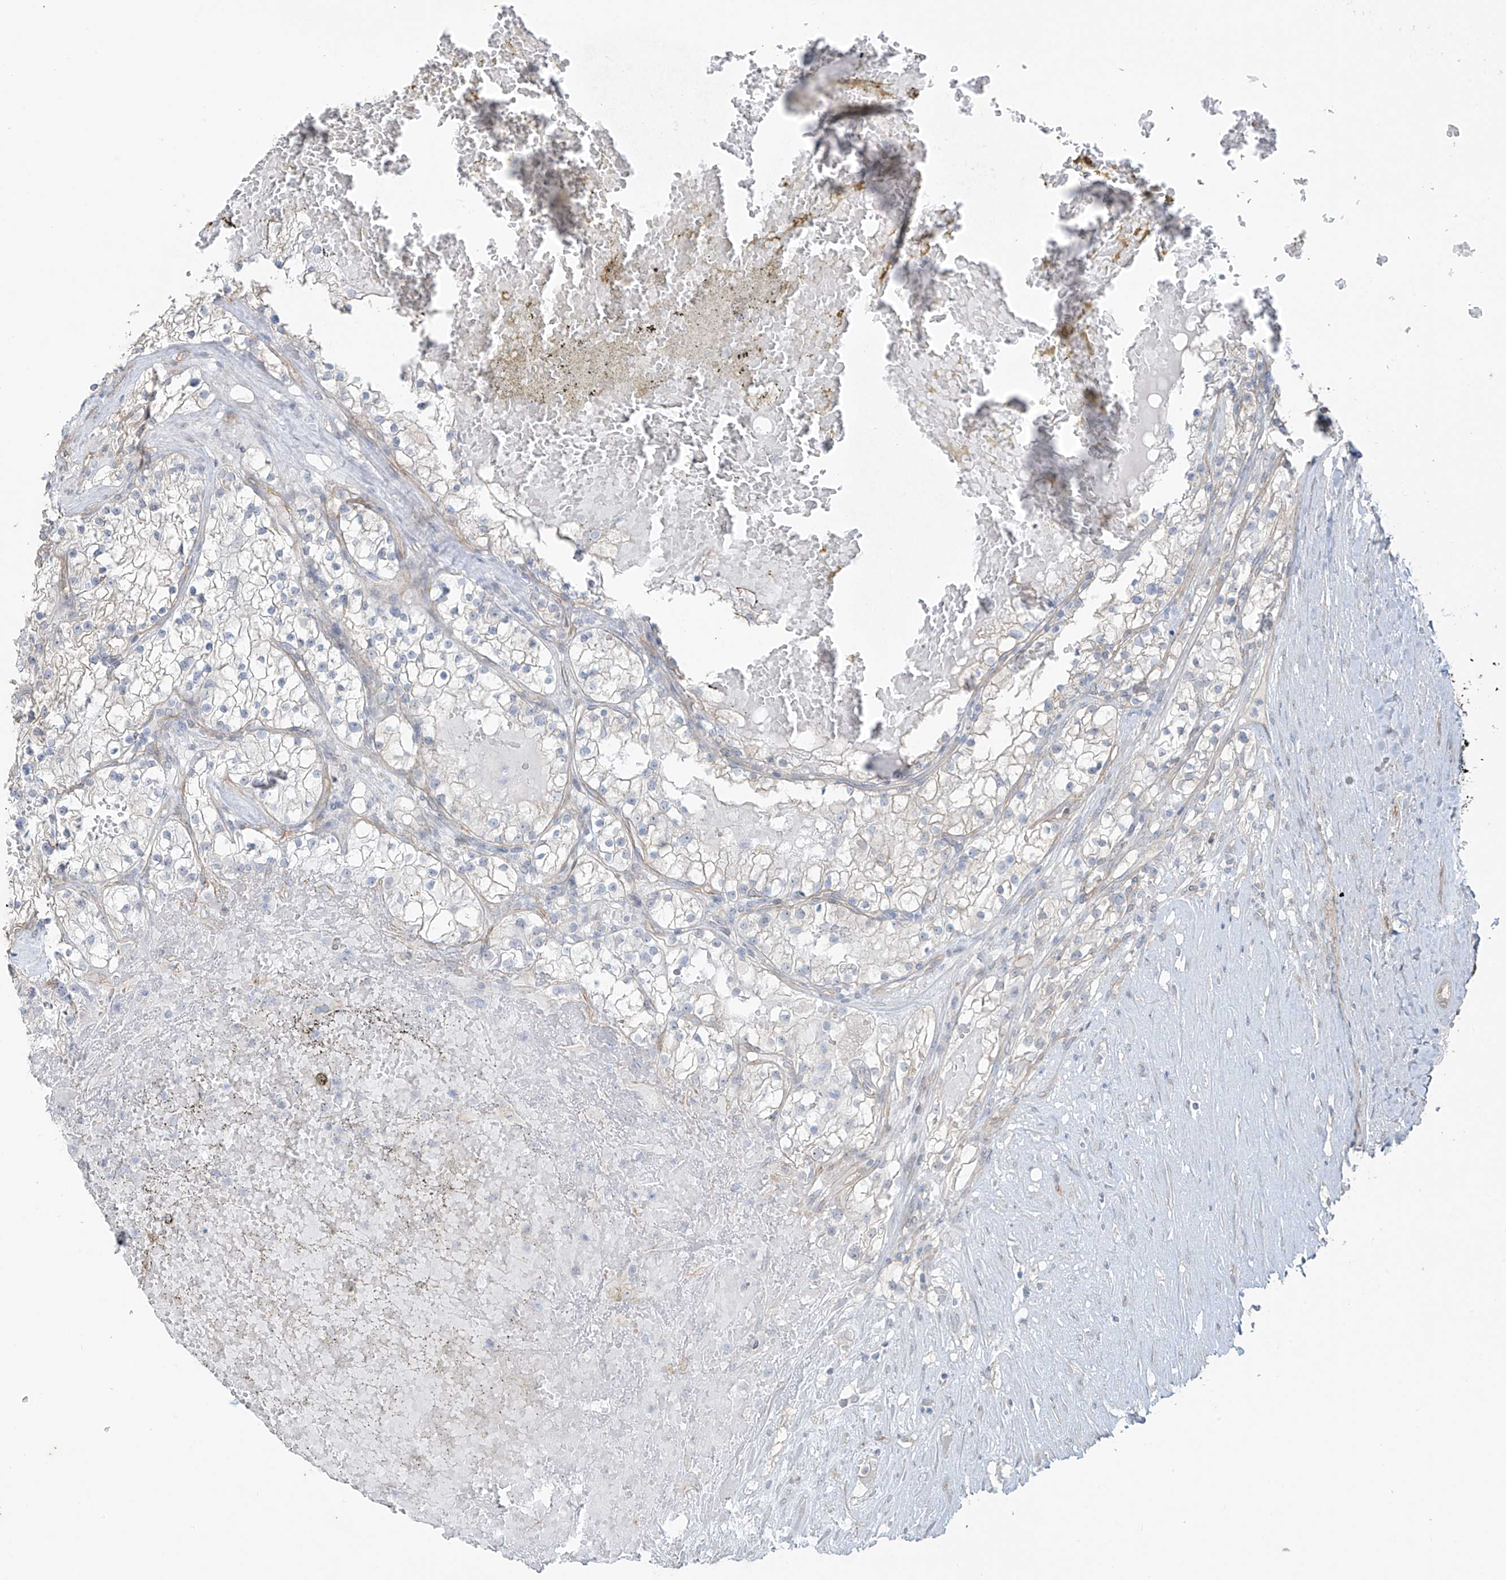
{"staining": {"intensity": "negative", "quantity": "none", "location": "none"}, "tissue": "renal cancer", "cell_type": "Tumor cells", "image_type": "cancer", "snomed": [{"axis": "morphology", "description": "Normal tissue, NOS"}, {"axis": "morphology", "description": "Adenocarcinoma, NOS"}, {"axis": "topography", "description": "Kidney"}], "caption": "Histopathology image shows no protein staining in tumor cells of renal adenocarcinoma tissue.", "gene": "TUBE1", "patient": {"sex": "male", "age": 68}}